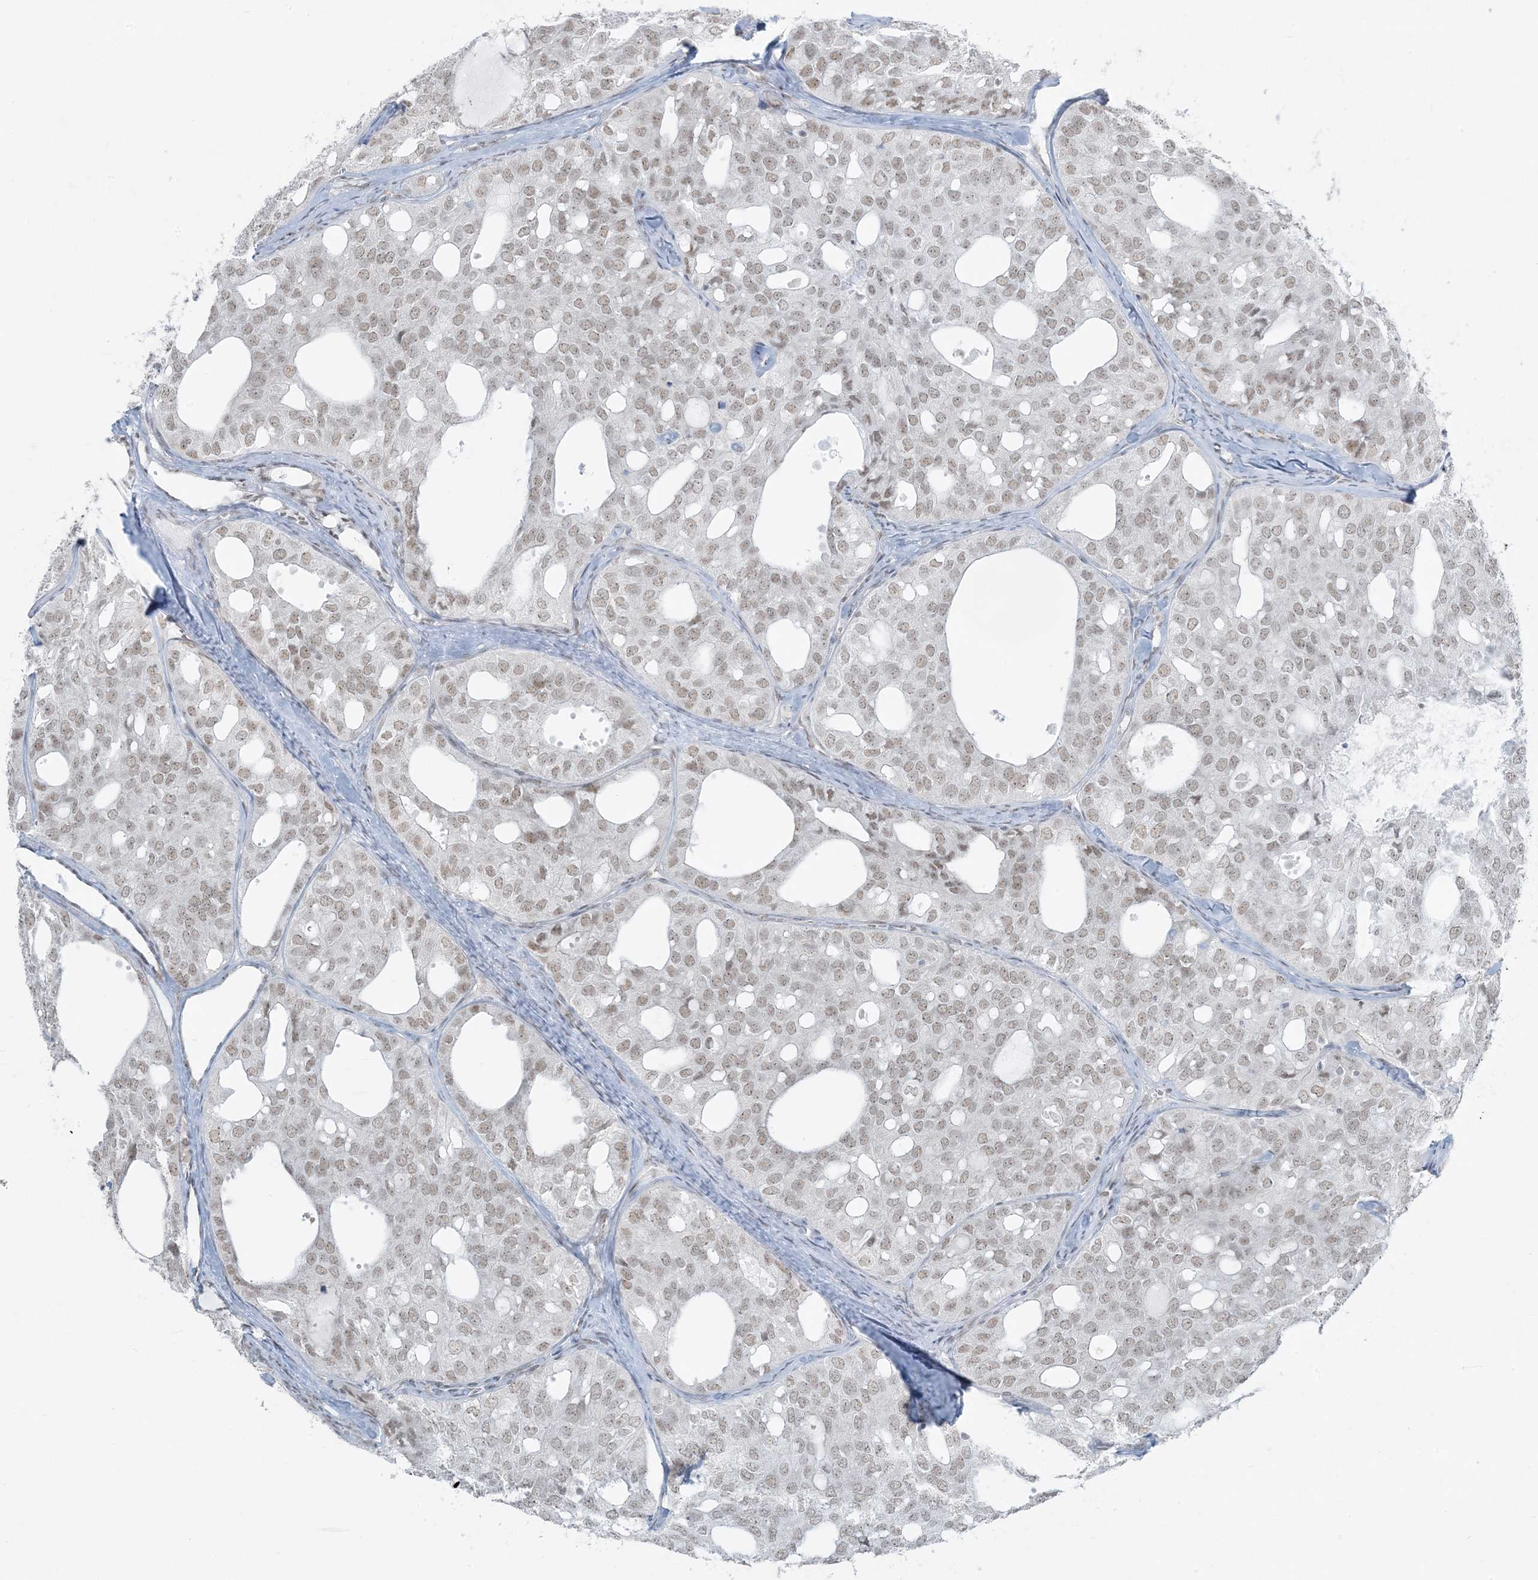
{"staining": {"intensity": "weak", "quantity": ">75%", "location": "nuclear"}, "tissue": "thyroid cancer", "cell_type": "Tumor cells", "image_type": "cancer", "snomed": [{"axis": "morphology", "description": "Follicular adenoma carcinoma, NOS"}, {"axis": "topography", "description": "Thyroid gland"}], "caption": "Protein expression analysis of thyroid cancer (follicular adenoma carcinoma) displays weak nuclear expression in about >75% of tumor cells.", "gene": "ZNF787", "patient": {"sex": "male", "age": 75}}